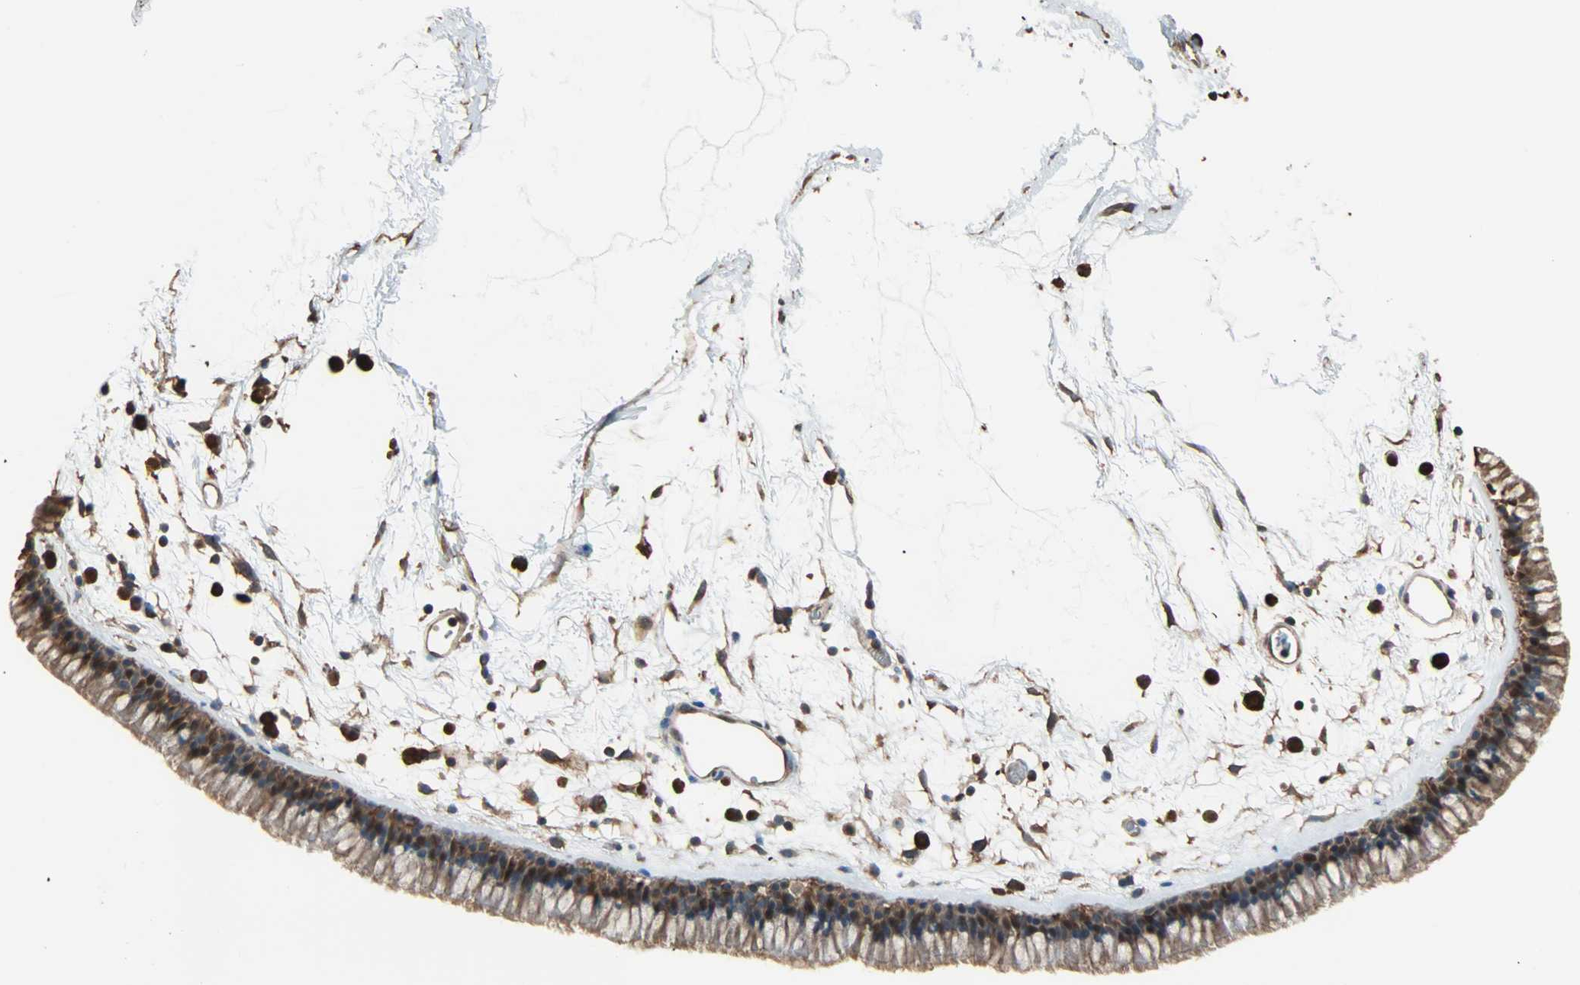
{"staining": {"intensity": "moderate", "quantity": ">75%", "location": "cytoplasmic/membranous"}, "tissue": "nasopharynx", "cell_type": "Respiratory epithelial cells", "image_type": "normal", "snomed": [{"axis": "morphology", "description": "Normal tissue, NOS"}, {"axis": "morphology", "description": "Inflammation, NOS"}, {"axis": "topography", "description": "Nasopharynx"}], "caption": "Immunohistochemistry of unremarkable human nasopharynx displays medium levels of moderate cytoplasmic/membranous staining in approximately >75% of respiratory epithelial cells. (DAB = brown stain, brightfield microscopy at high magnification).", "gene": "PRDX1", "patient": {"sex": "male", "age": 48}}